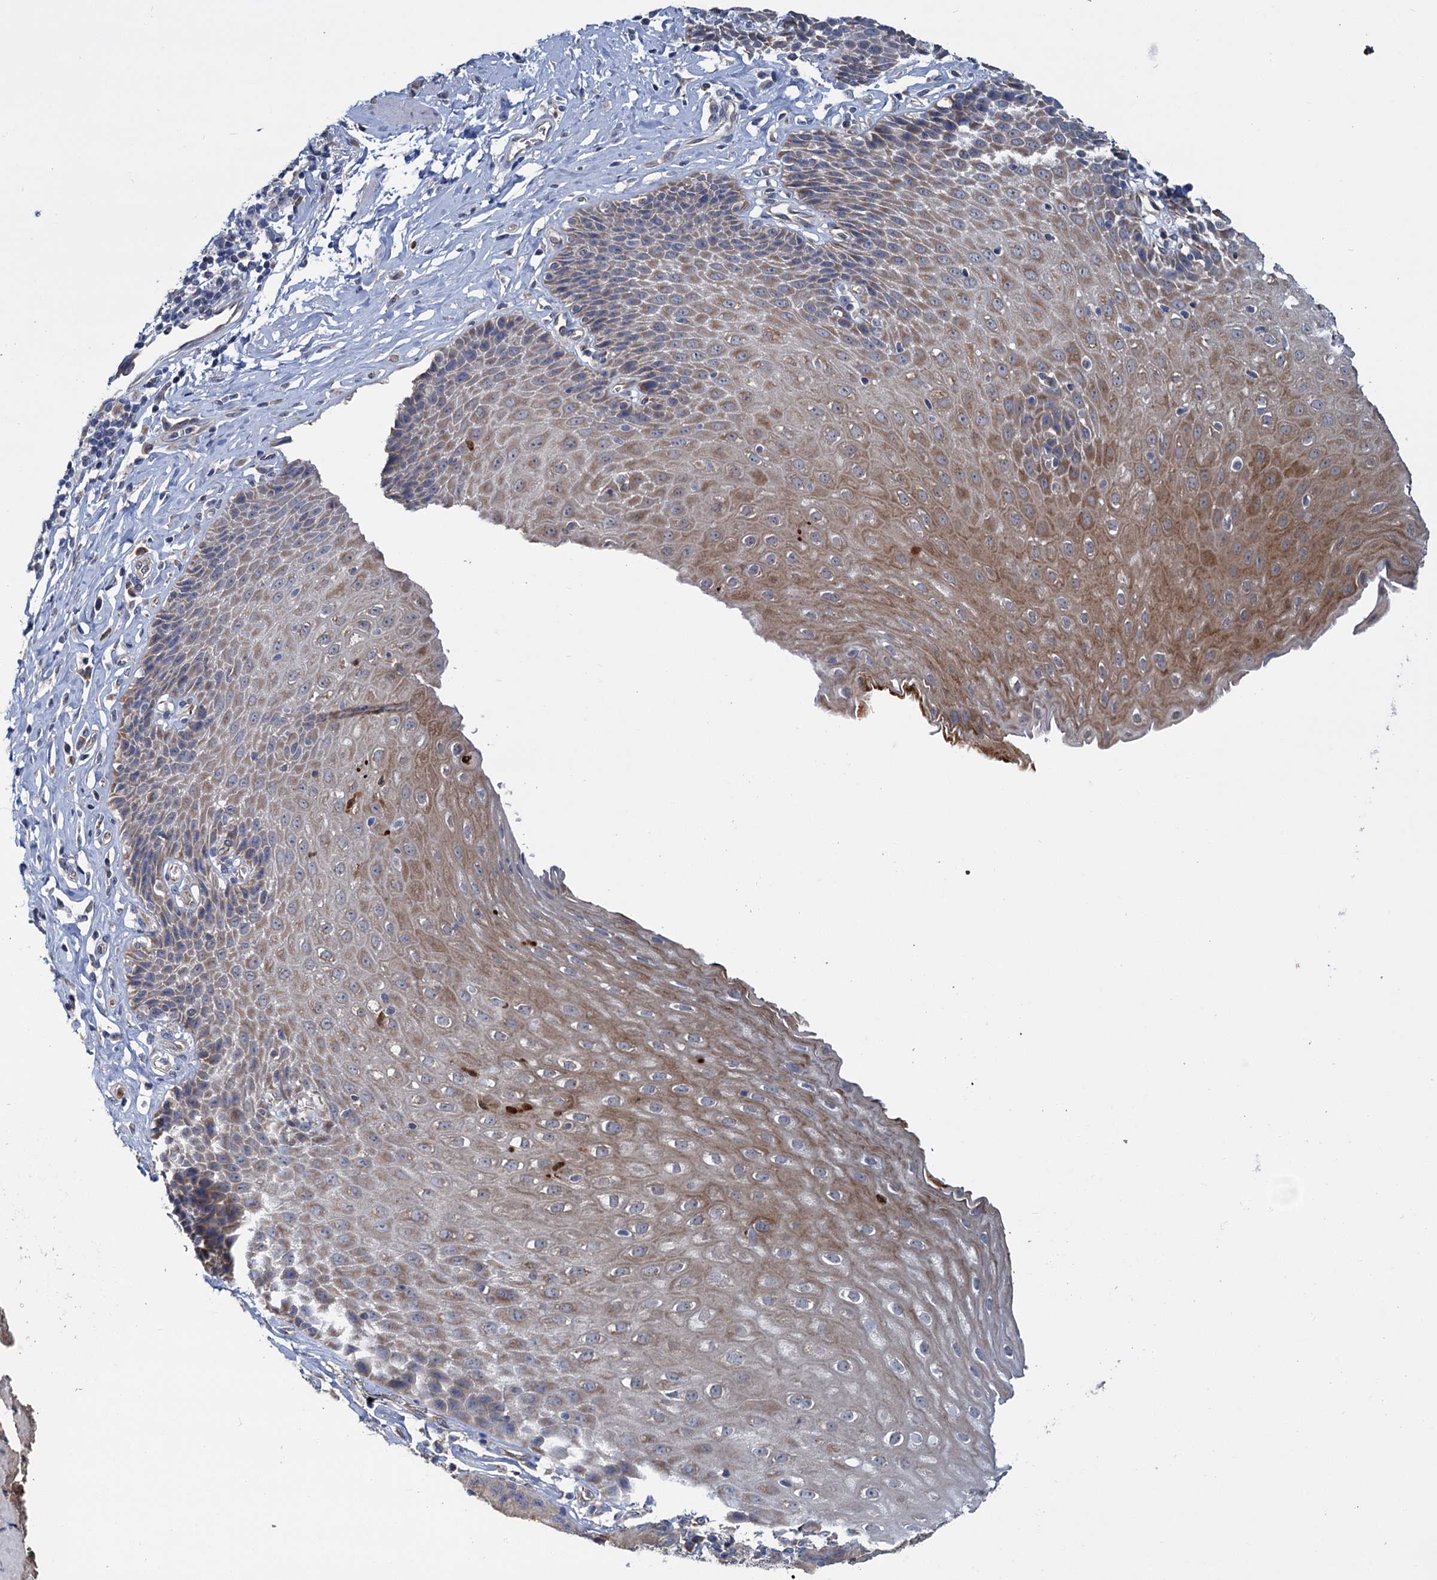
{"staining": {"intensity": "moderate", "quantity": "25%-75%", "location": "cytoplasmic/membranous"}, "tissue": "esophagus", "cell_type": "Squamous epithelial cells", "image_type": "normal", "snomed": [{"axis": "morphology", "description": "Normal tissue, NOS"}, {"axis": "topography", "description": "Esophagus"}], "caption": "The micrograph demonstrates staining of unremarkable esophagus, revealing moderate cytoplasmic/membranous protein expression (brown color) within squamous epithelial cells.", "gene": "DYNC2H1", "patient": {"sex": "female", "age": 61}}